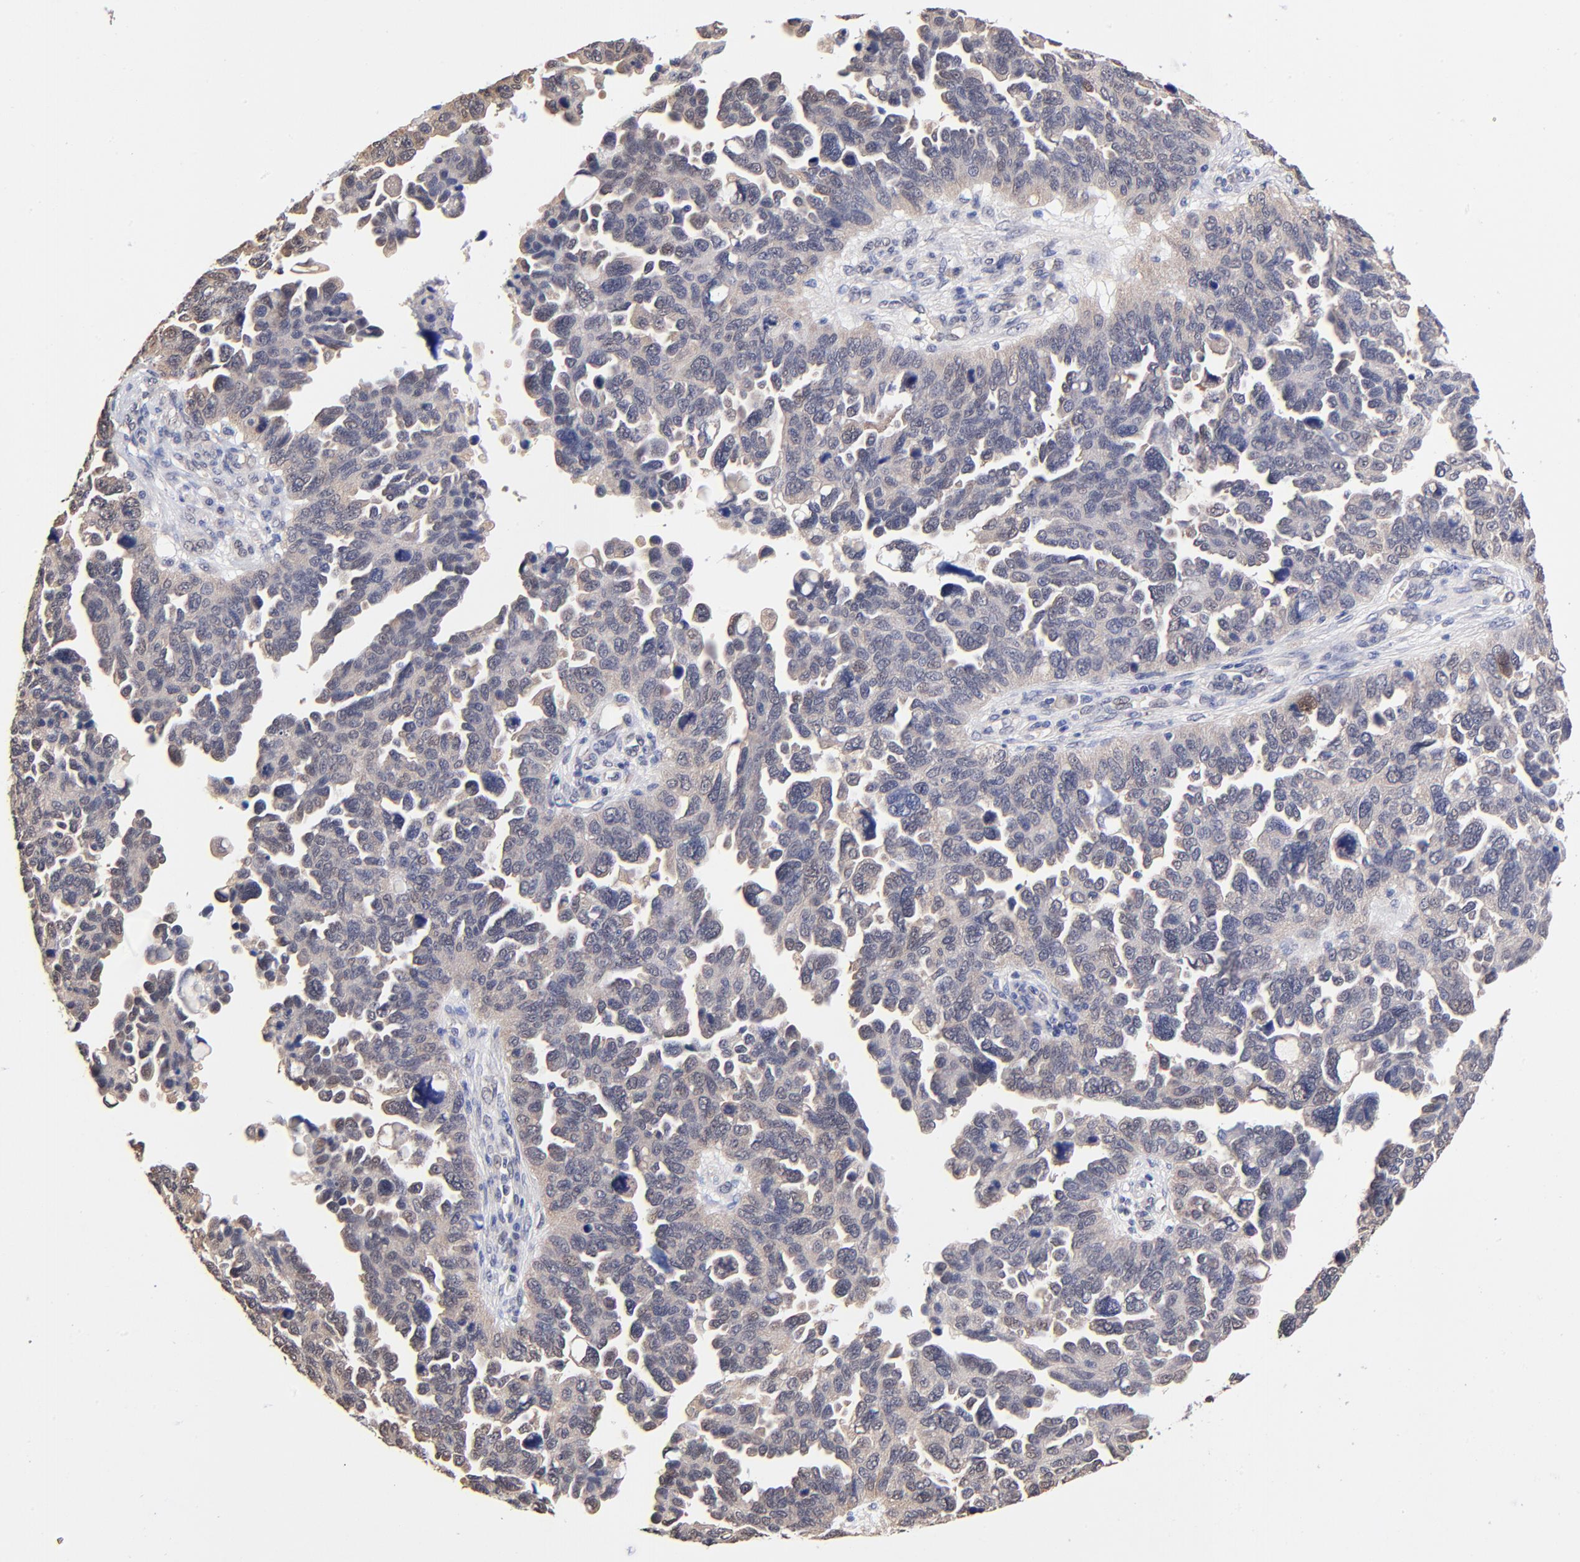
{"staining": {"intensity": "moderate", "quantity": "<25%", "location": "nuclear"}, "tissue": "ovarian cancer", "cell_type": "Tumor cells", "image_type": "cancer", "snomed": [{"axis": "morphology", "description": "Cystadenocarcinoma, serous, NOS"}, {"axis": "topography", "description": "Ovary"}], "caption": "IHC histopathology image of neoplastic tissue: human ovarian serous cystadenocarcinoma stained using immunohistochemistry reveals low levels of moderate protein expression localized specifically in the nuclear of tumor cells, appearing as a nuclear brown color.", "gene": "TXNL1", "patient": {"sex": "female", "age": 64}}